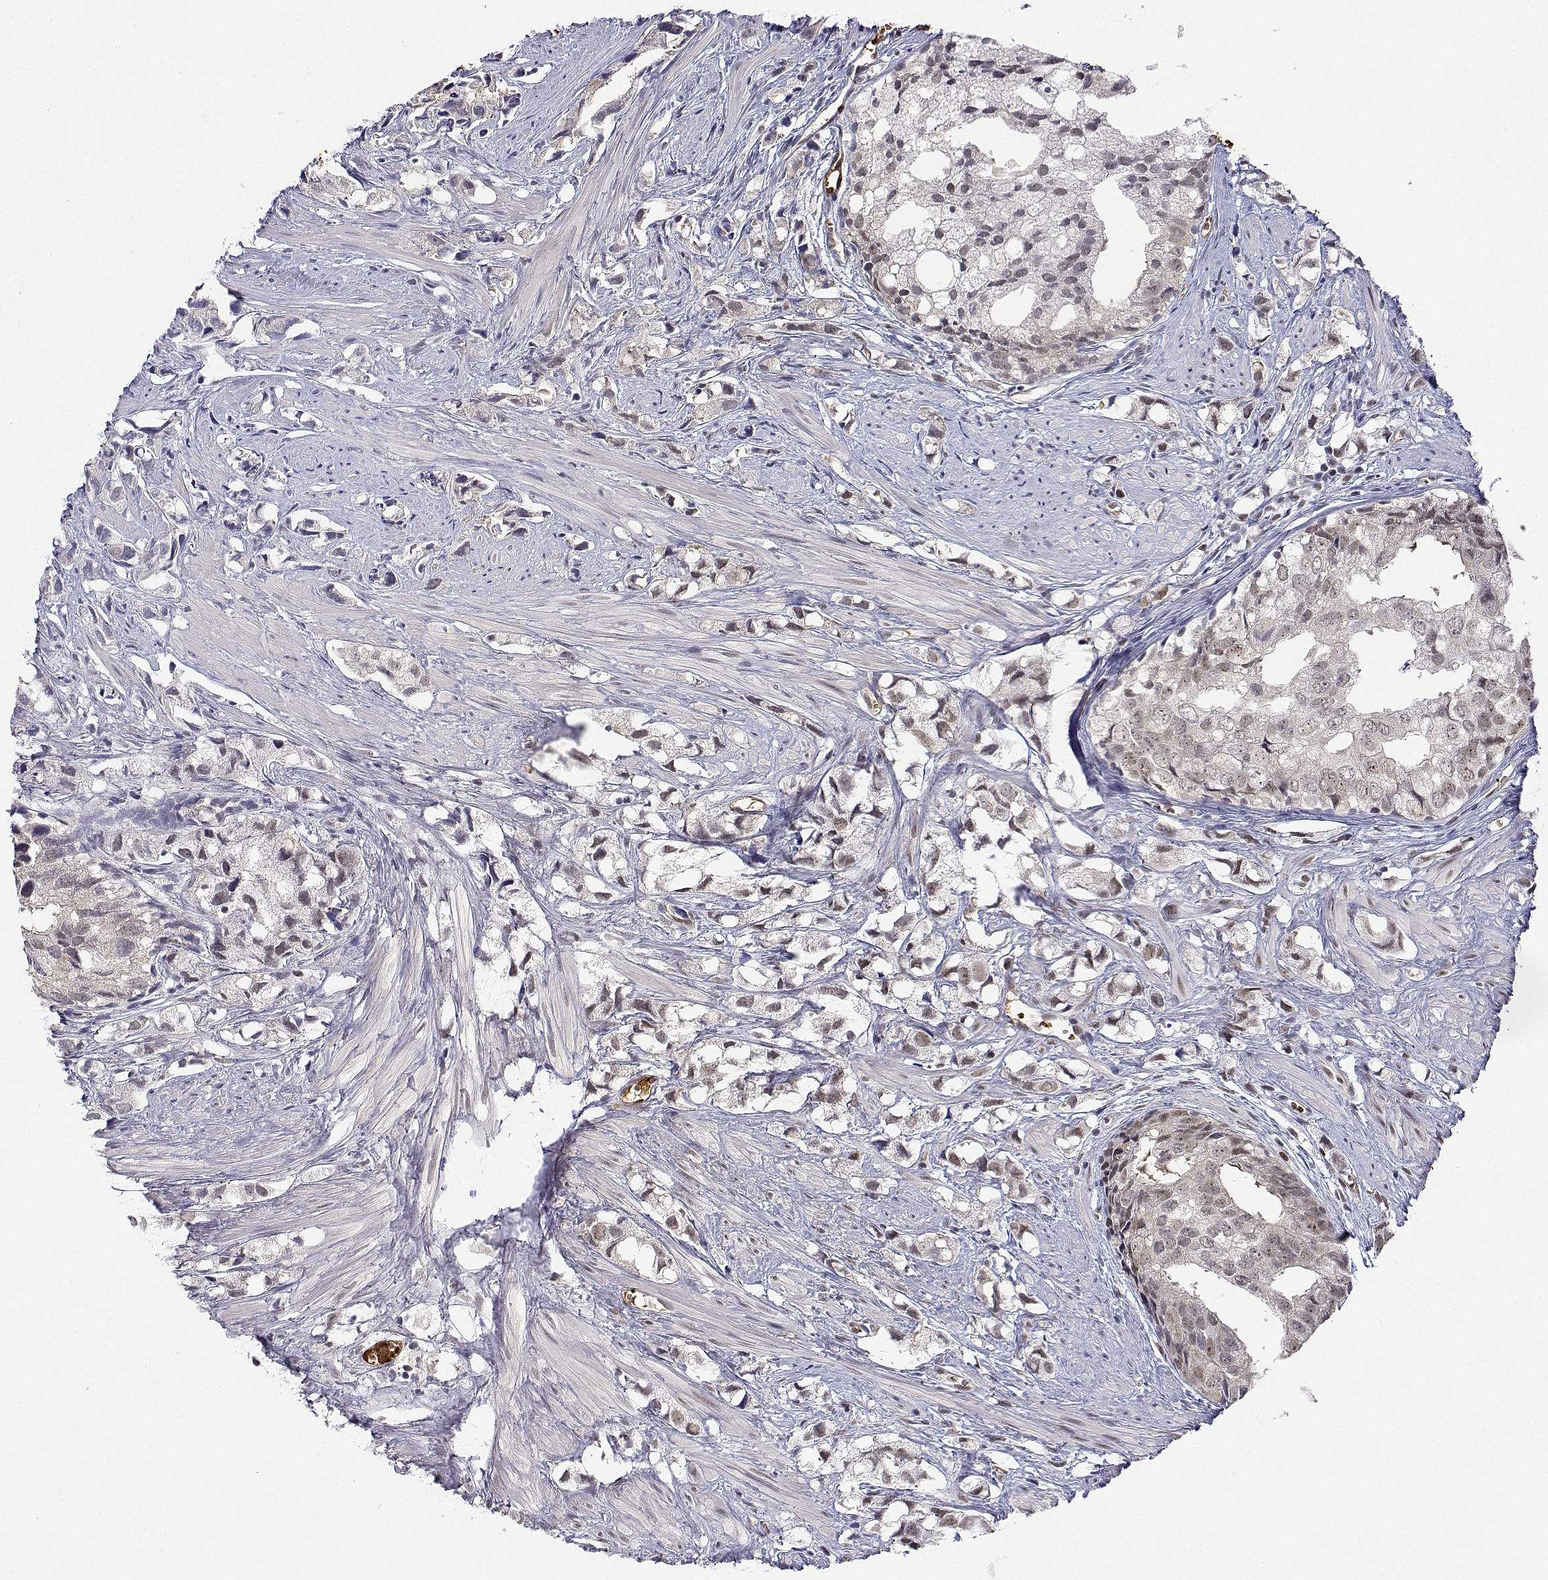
{"staining": {"intensity": "weak", "quantity": "<25%", "location": "nuclear"}, "tissue": "prostate cancer", "cell_type": "Tumor cells", "image_type": "cancer", "snomed": [{"axis": "morphology", "description": "Adenocarcinoma, High grade"}, {"axis": "topography", "description": "Prostate"}], "caption": "Immunohistochemistry (IHC) of prostate cancer (adenocarcinoma (high-grade)) reveals no positivity in tumor cells.", "gene": "ADAR", "patient": {"sex": "male", "age": 58}}